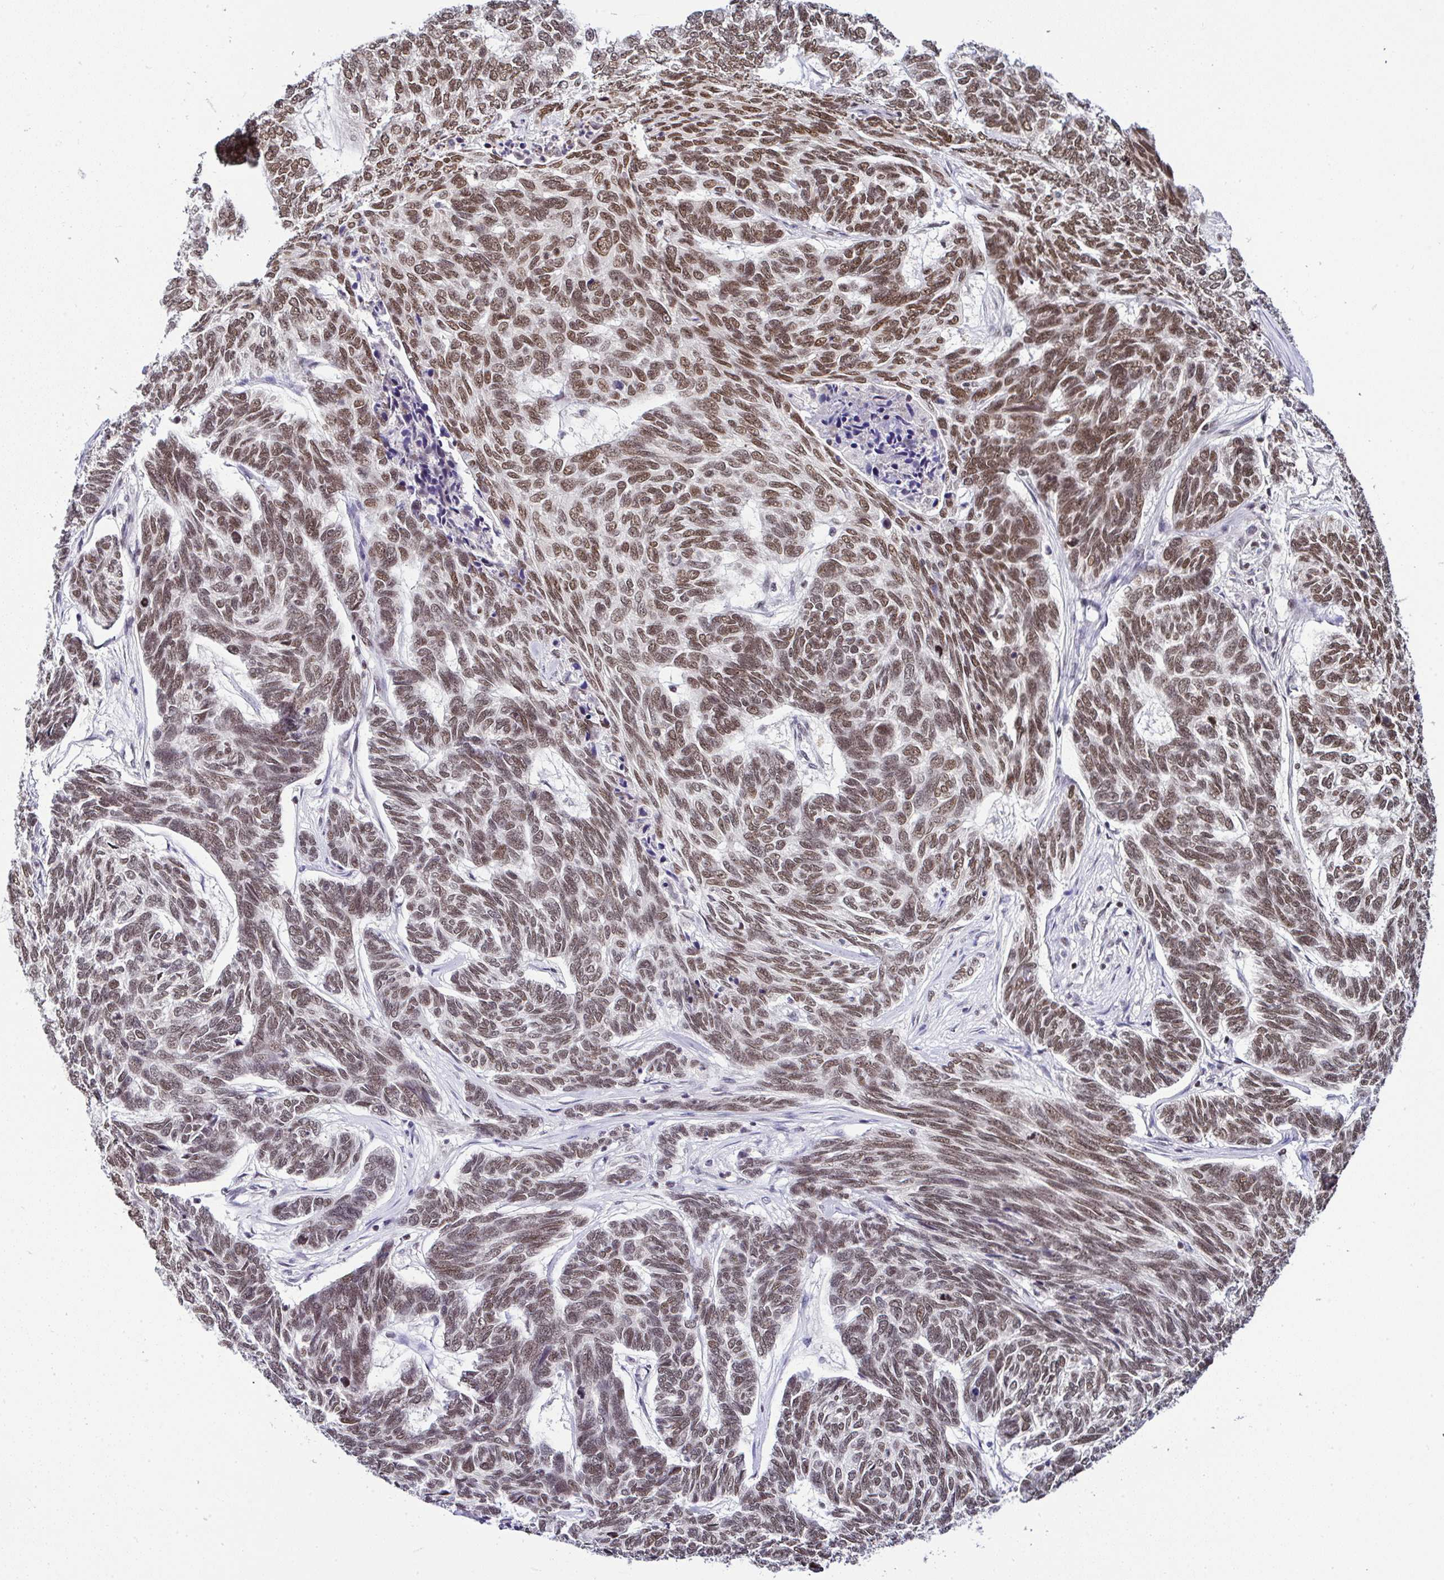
{"staining": {"intensity": "moderate", "quantity": ">75%", "location": "nuclear"}, "tissue": "skin cancer", "cell_type": "Tumor cells", "image_type": "cancer", "snomed": [{"axis": "morphology", "description": "Basal cell carcinoma"}, {"axis": "topography", "description": "Skin"}], "caption": "This photomicrograph demonstrates IHC staining of human basal cell carcinoma (skin), with medium moderate nuclear staining in approximately >75% of tumor cells.", "gene": "DR1", "patient": {"sex": "female", "age": 65}}